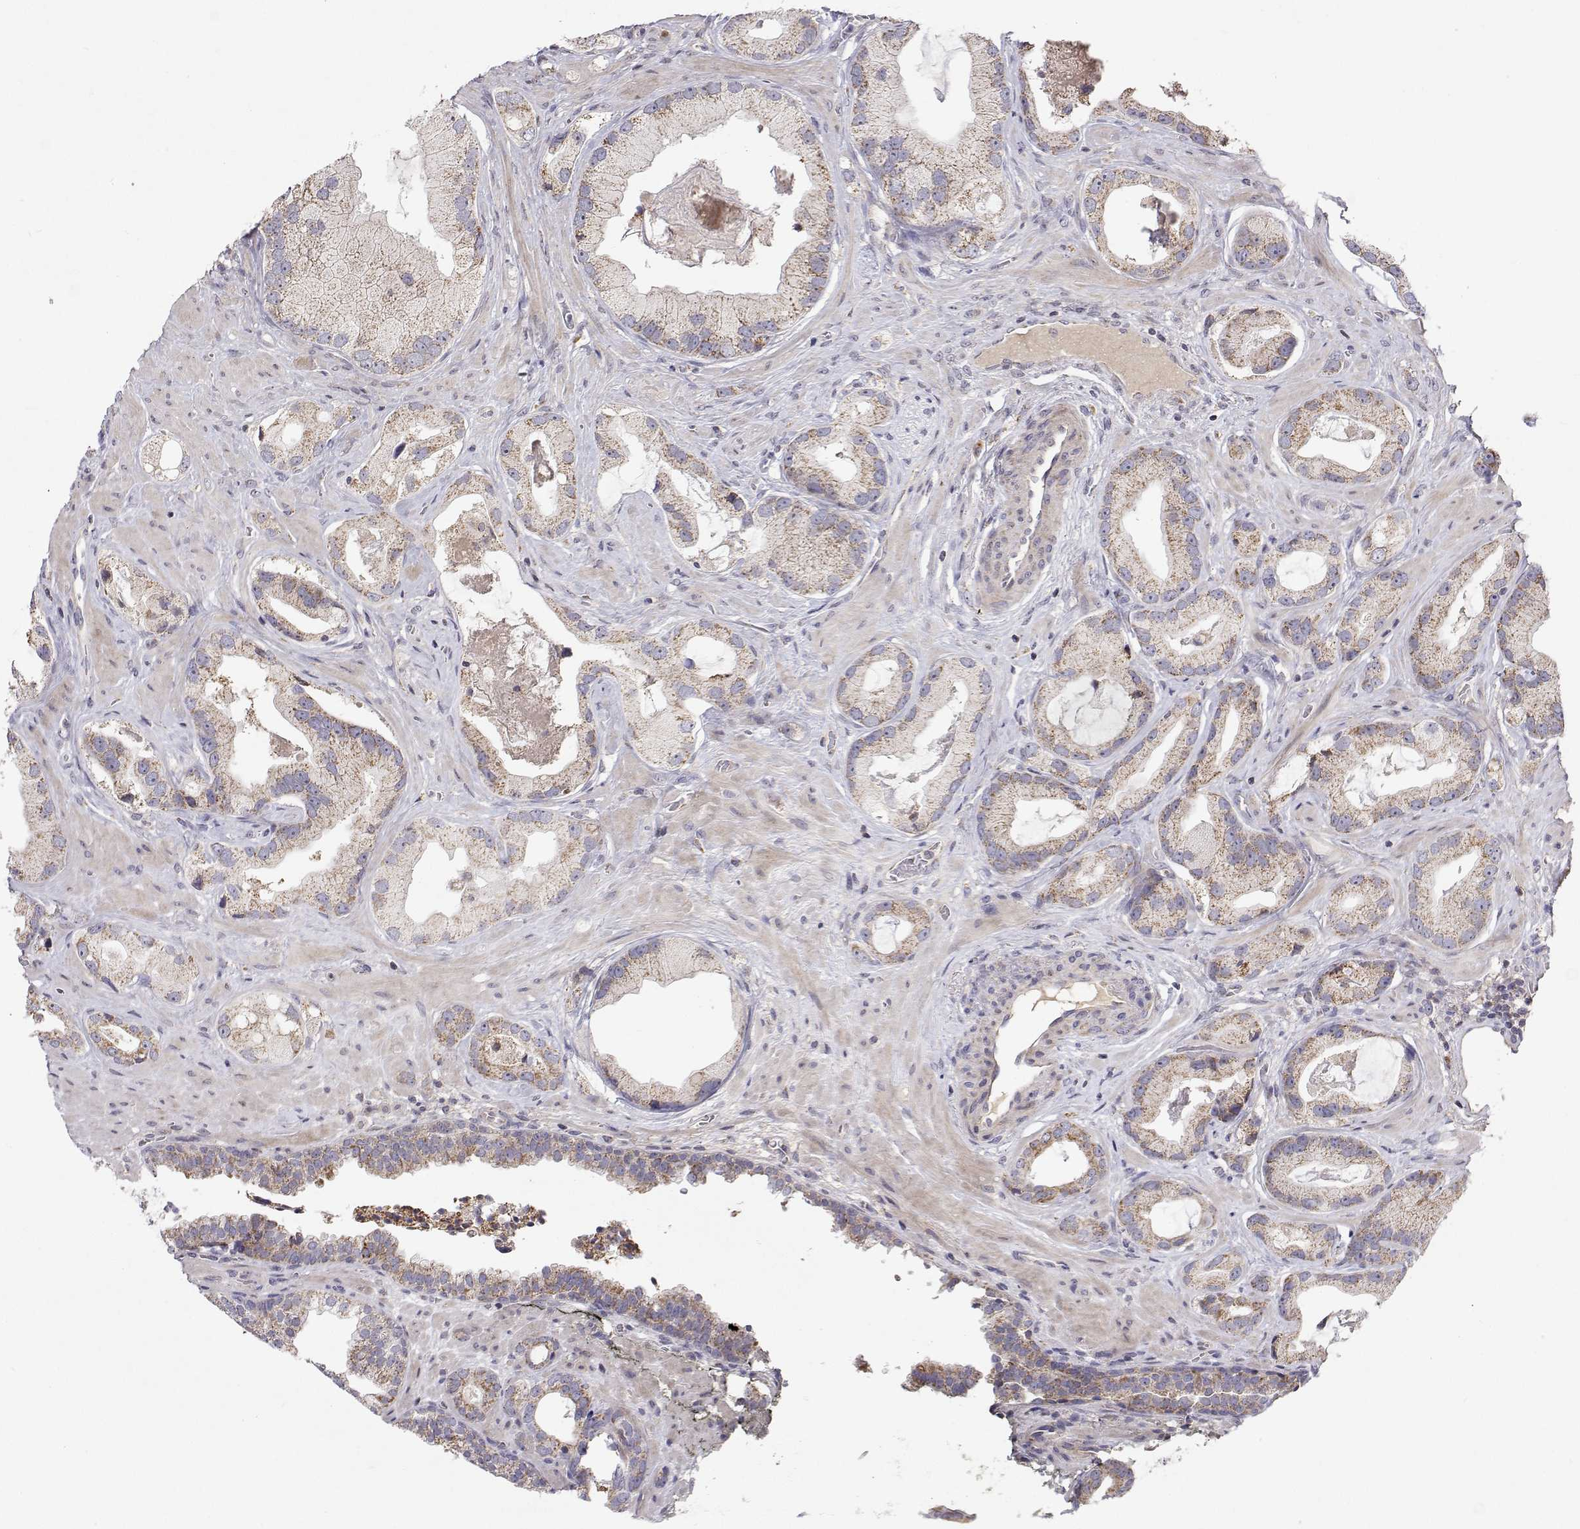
{"staining": {"intensity": "weak", "quantity": "25%-75%", "location": "cytoplasmic/membranous"}, "tissue": "prostate cancer", "cell_type": "Tumor cells", "image_type": "cancer", "snomed": [{"axis": "morphology", "description": "Adenocarcinoma, Low grade"}, {"axis": "topography", "description": "Prostate"}], "caption": "Protein staining of low-grade adenocarcinoma (prostate) tissue reveals weak cytoplasmic/membranous staining in about 25%-75% of tumor cells.", "gene": "MRPL3", "patient": {"sex": "male", "age": 62}}